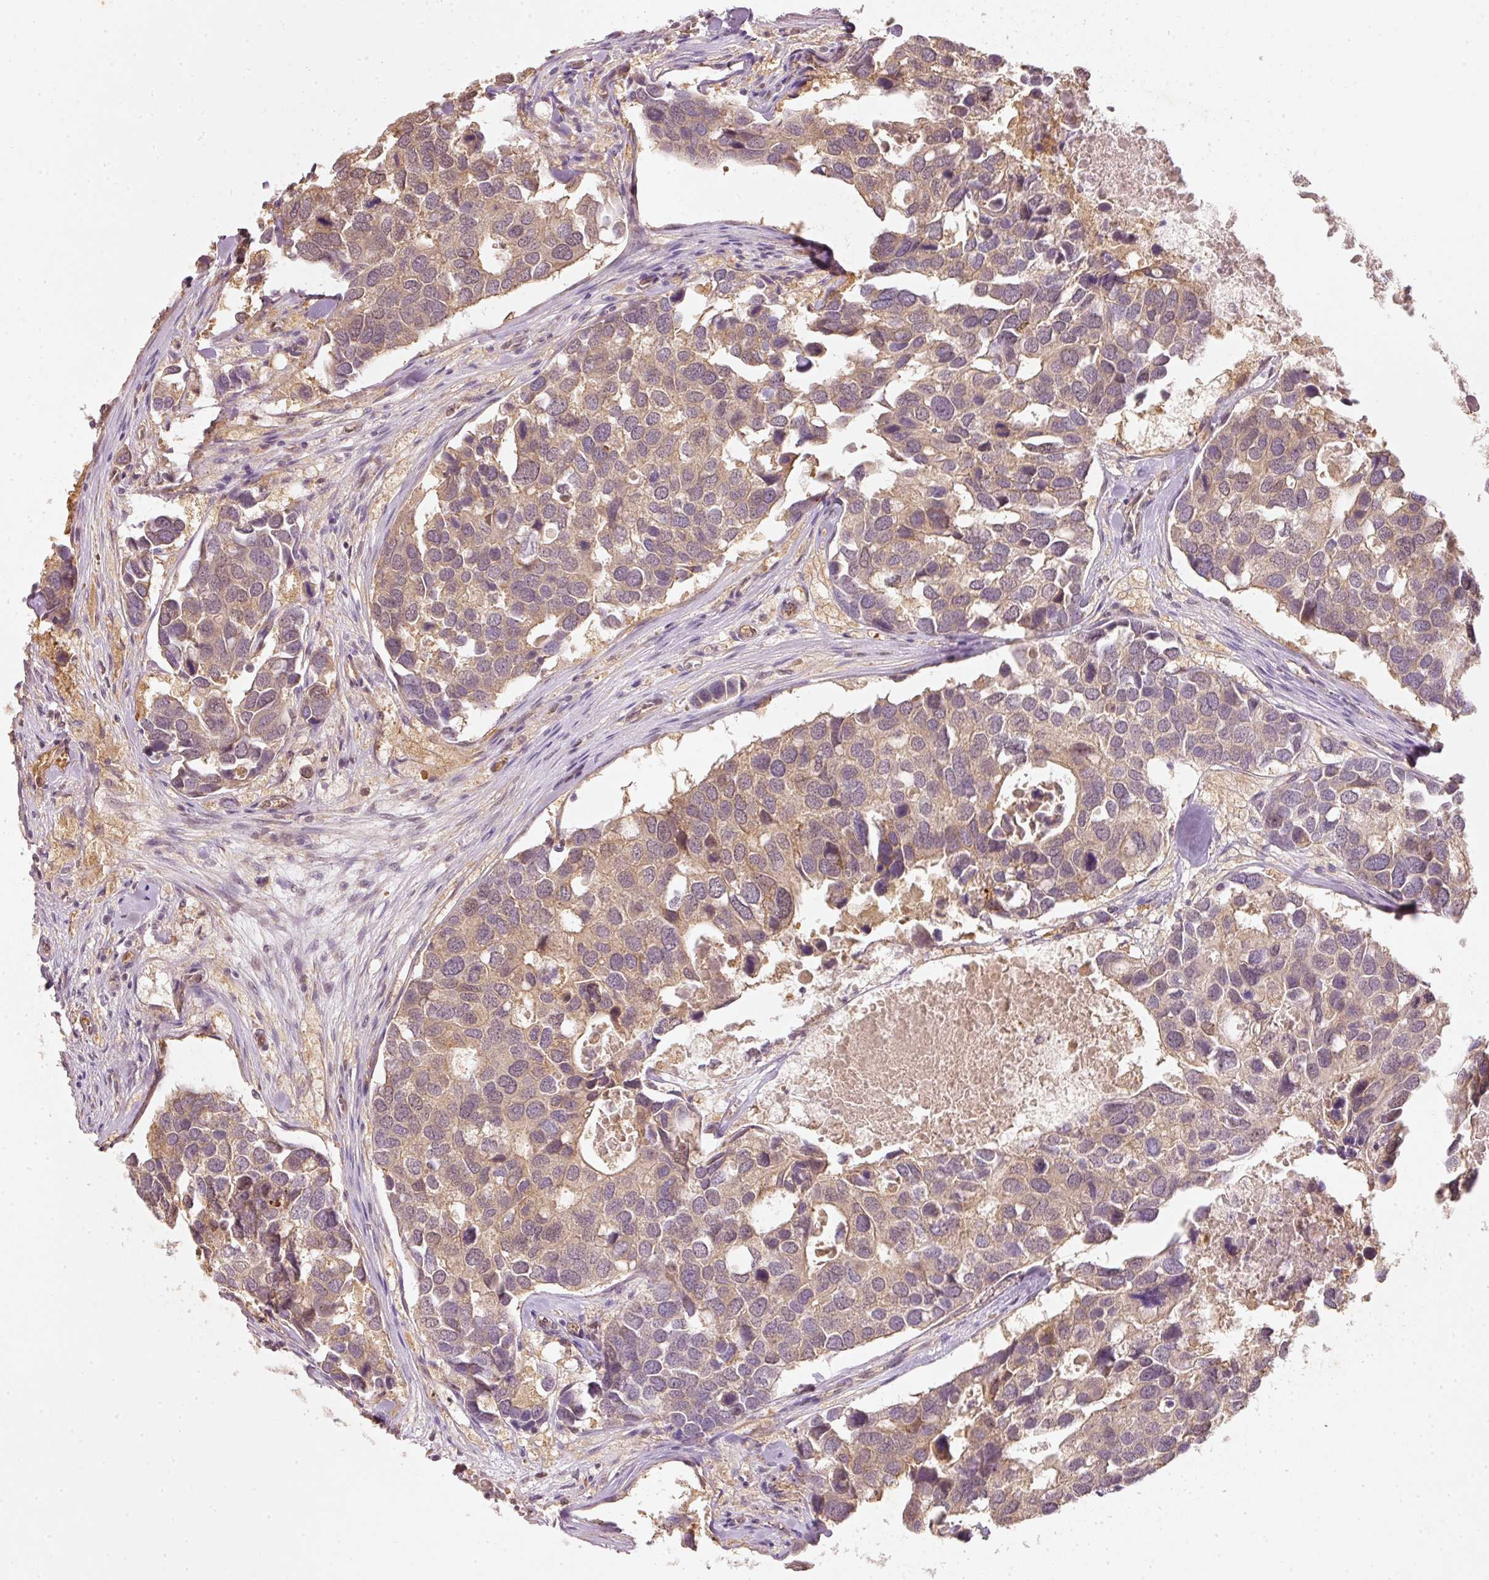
{"staining": {"intensity": "moderate", "quantity": ">75%", "location": "cytoplasmic/membranous"}, "tissue": "breast cancer", "cell_type": "Tumor cells", "image_type": "cancer", "snomed": [{"axis": "morphology", "description": "Duct carcinoma"}, {"axis": "topography", "description": "Breast"}], "caption": "An IHC image of tumor tissue is shown. Protein staining in brown highlights moderate cytoplasmic/membranous positivity in breast cancer (intraductal carcinoma) within tumor cells.", "gene": "RGL2", "patient": {"sex": "female", "age": 83}}